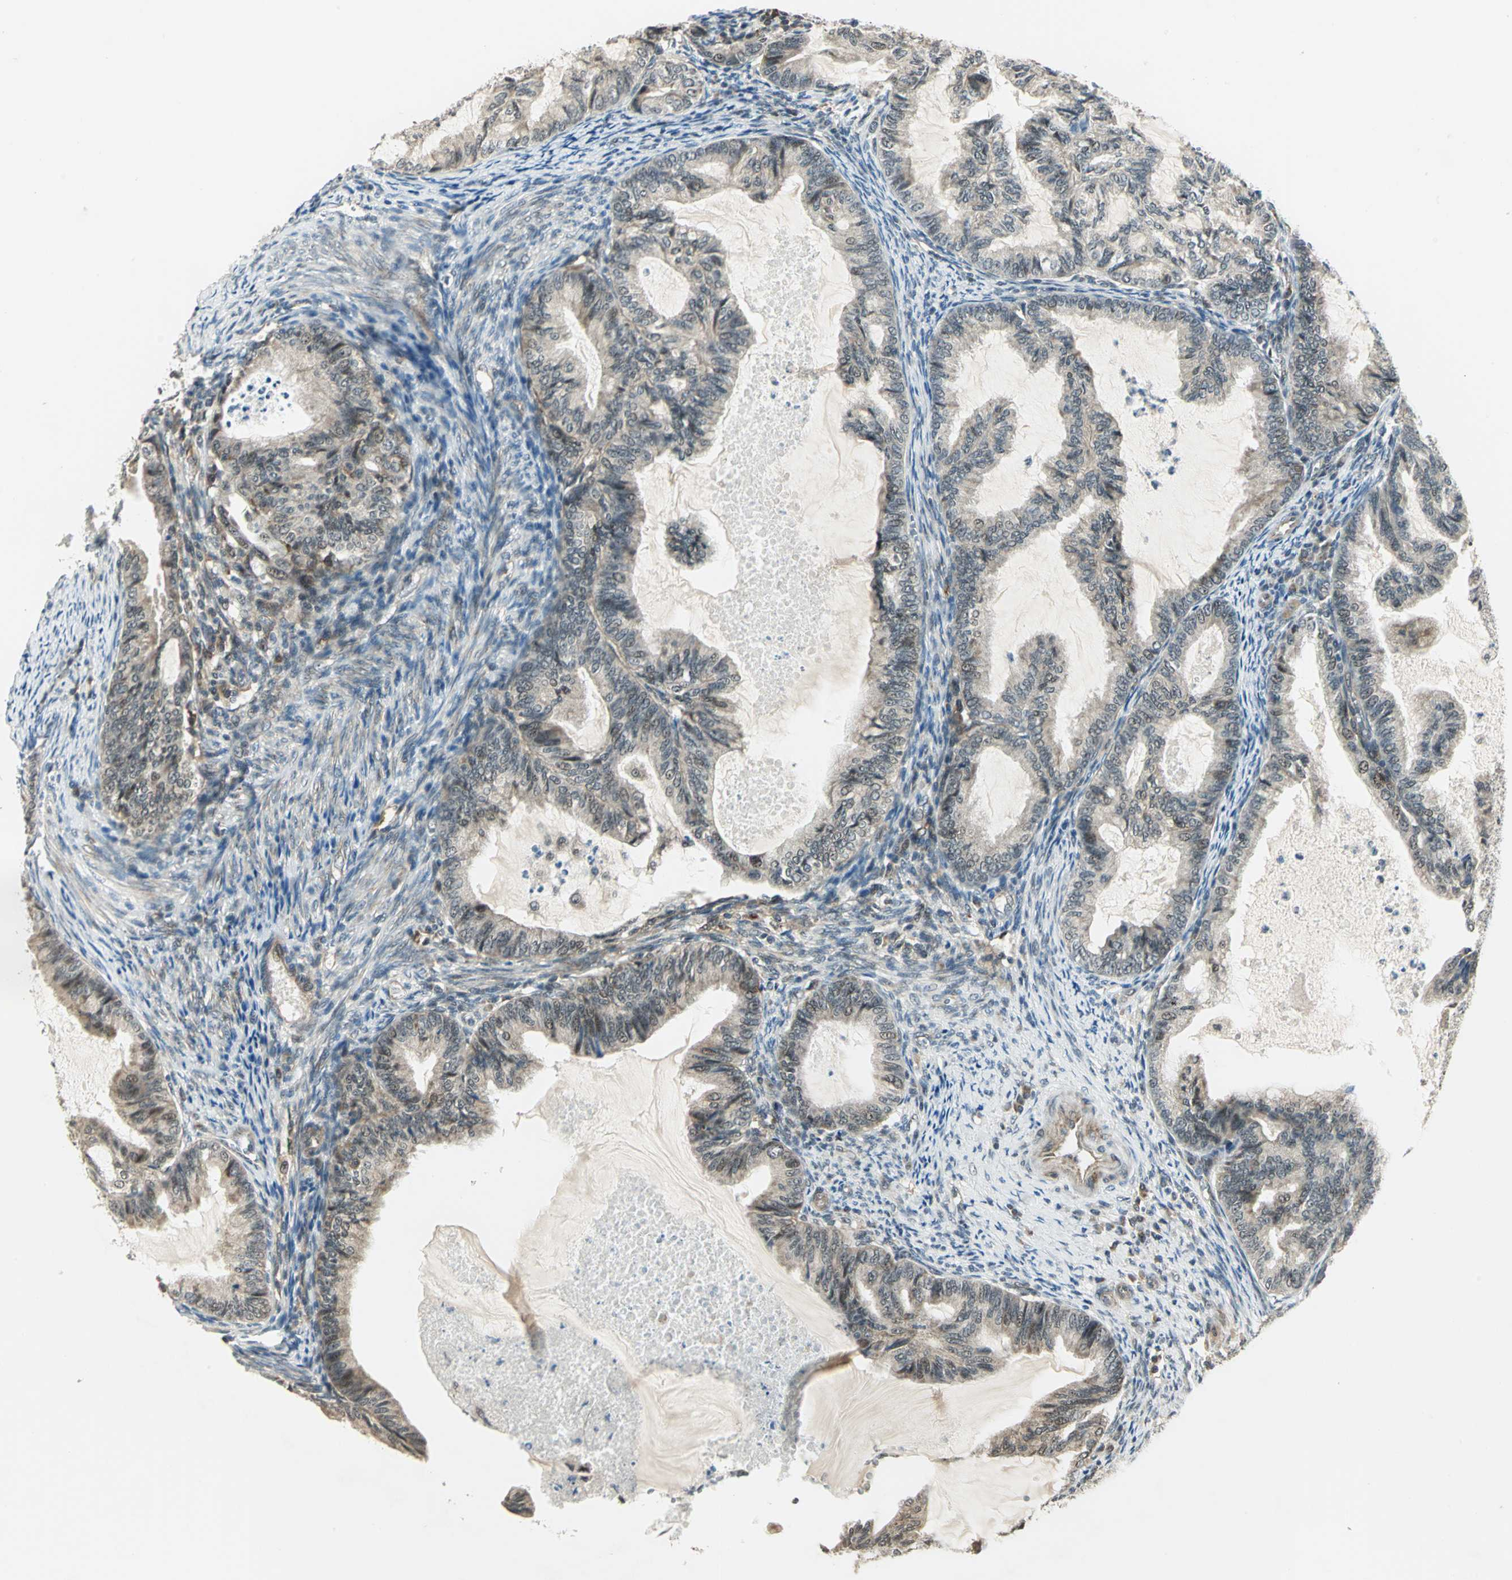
{"staining": {"intensity": "weak", "quantity": ">75%", "location": "cytoplasmic/membranous"}, "tissue": "cervical cancer", "cell_type": "Tumor cells", "image_type": "cancer", "snomed": [{"axis": "morphology", "description": "Normal tissue, NOS"}, {"axis": "morphology", "description": "Adenocarcinoma, NOS"}, {"axis": "topography", "description": "Cervix"}, {"axis": "topography", "description": "Endometrium"}], "caption": "Adenocarcinoma (cervical) stained with a brown dye exhibits weak cytoplasmic/membranous positive staining in about >75% of tumor cells.", "gene": "PLAGL2", "patient": {"sex": "female", "age": 86}}